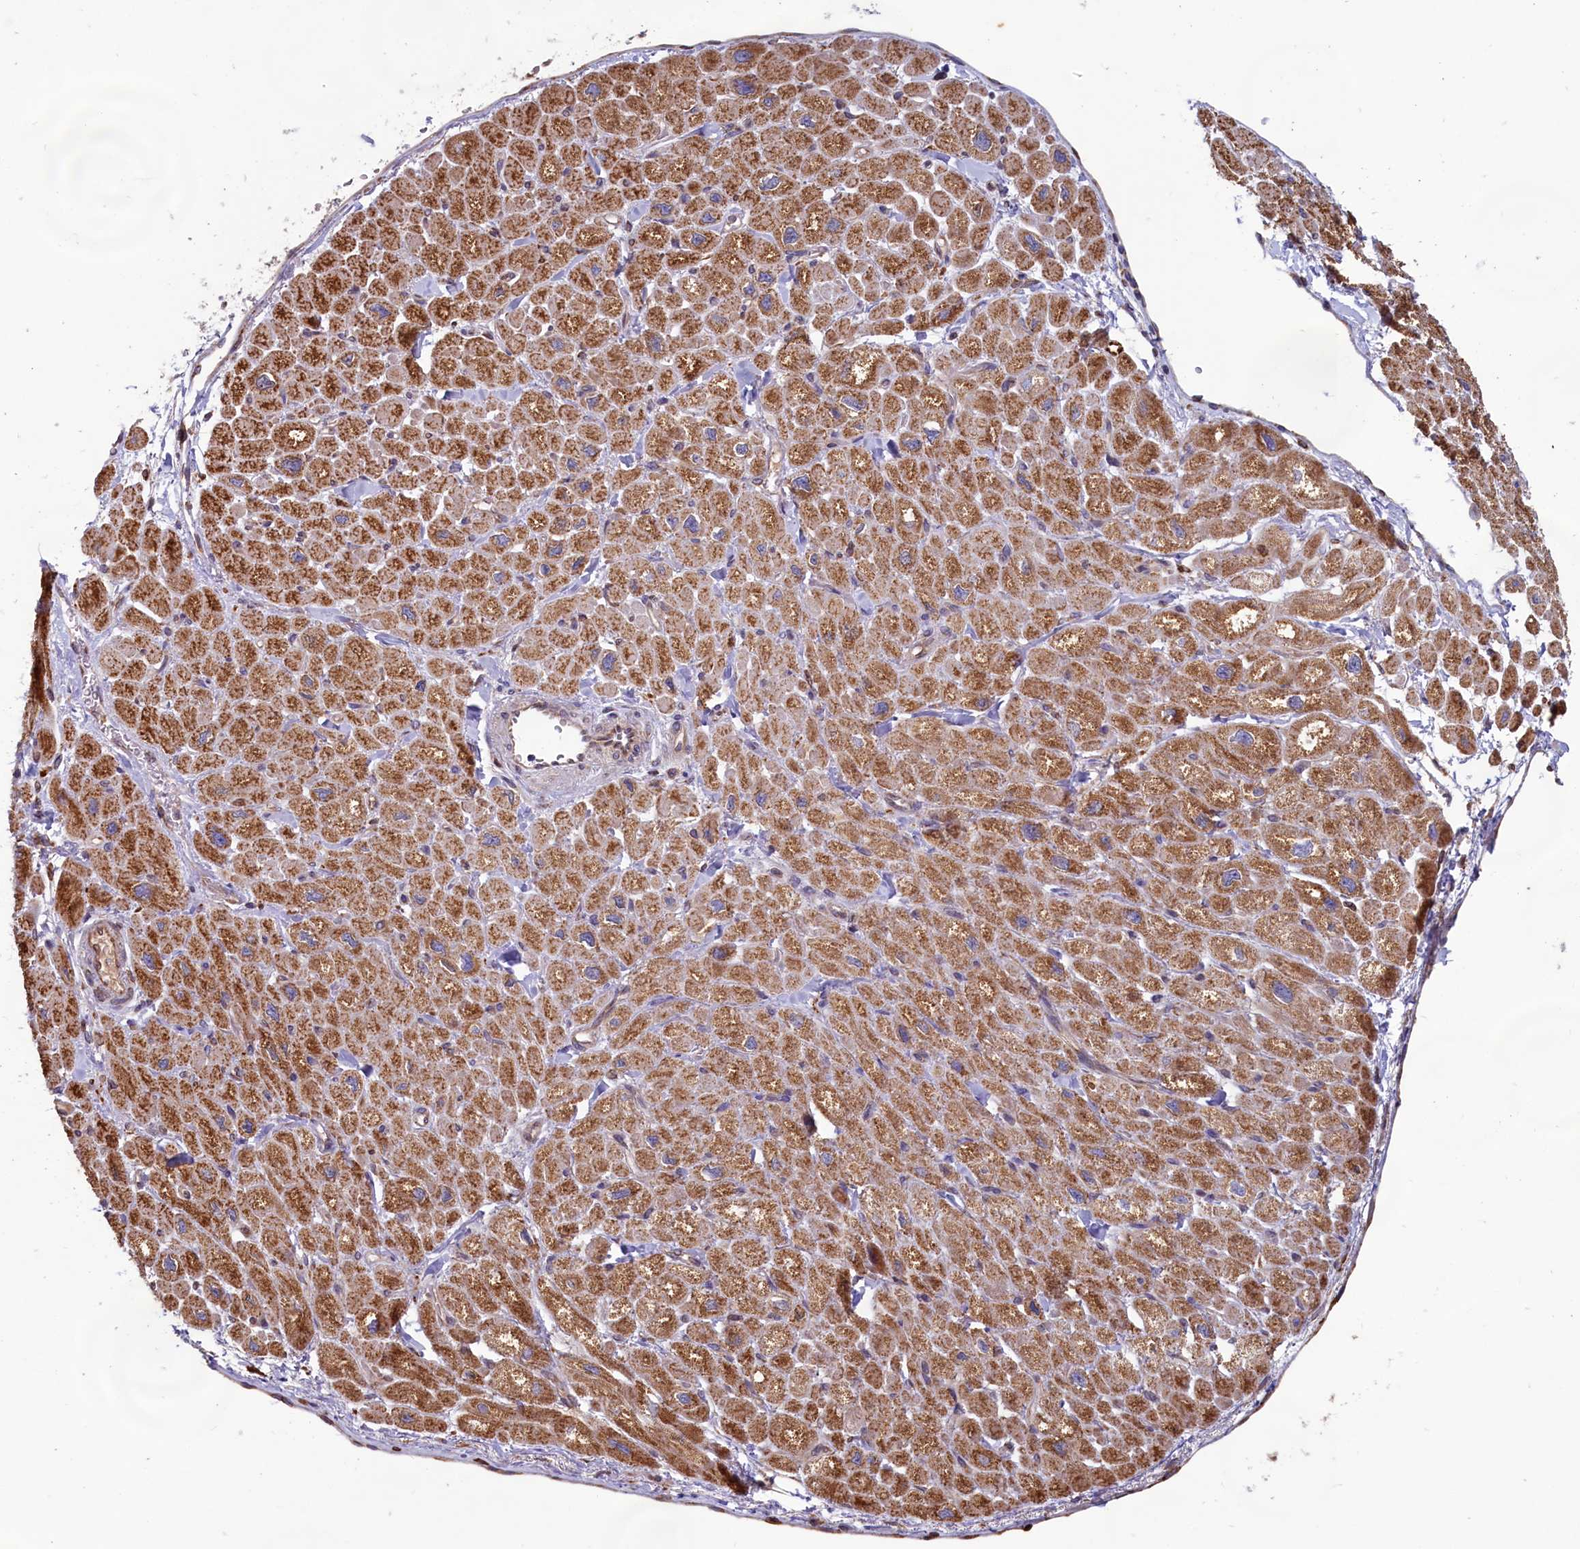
{"staining": {"intensity": "moderate", "quantity": ">75%", "location": "cytoplasmic/membranous"}, "tissue": "heart muscle", "cell_type": "Cardiomyocytes", "image_type": "normal", "snomed": [{"axis": "morphology", "description": "Normal tissue, NOS"}, {"axis": "topography", "description": "Heart"}], "caption": "DAB (3,3'-diaminobenzidine) immunohistochemical staining of benign heart muscle shows moderate cytoplasmic/membranous protein positivity in about >75% of cardiomyocytes.", "gene": "TBC1D19", "patient": {"sex": "male", "age": 65}}